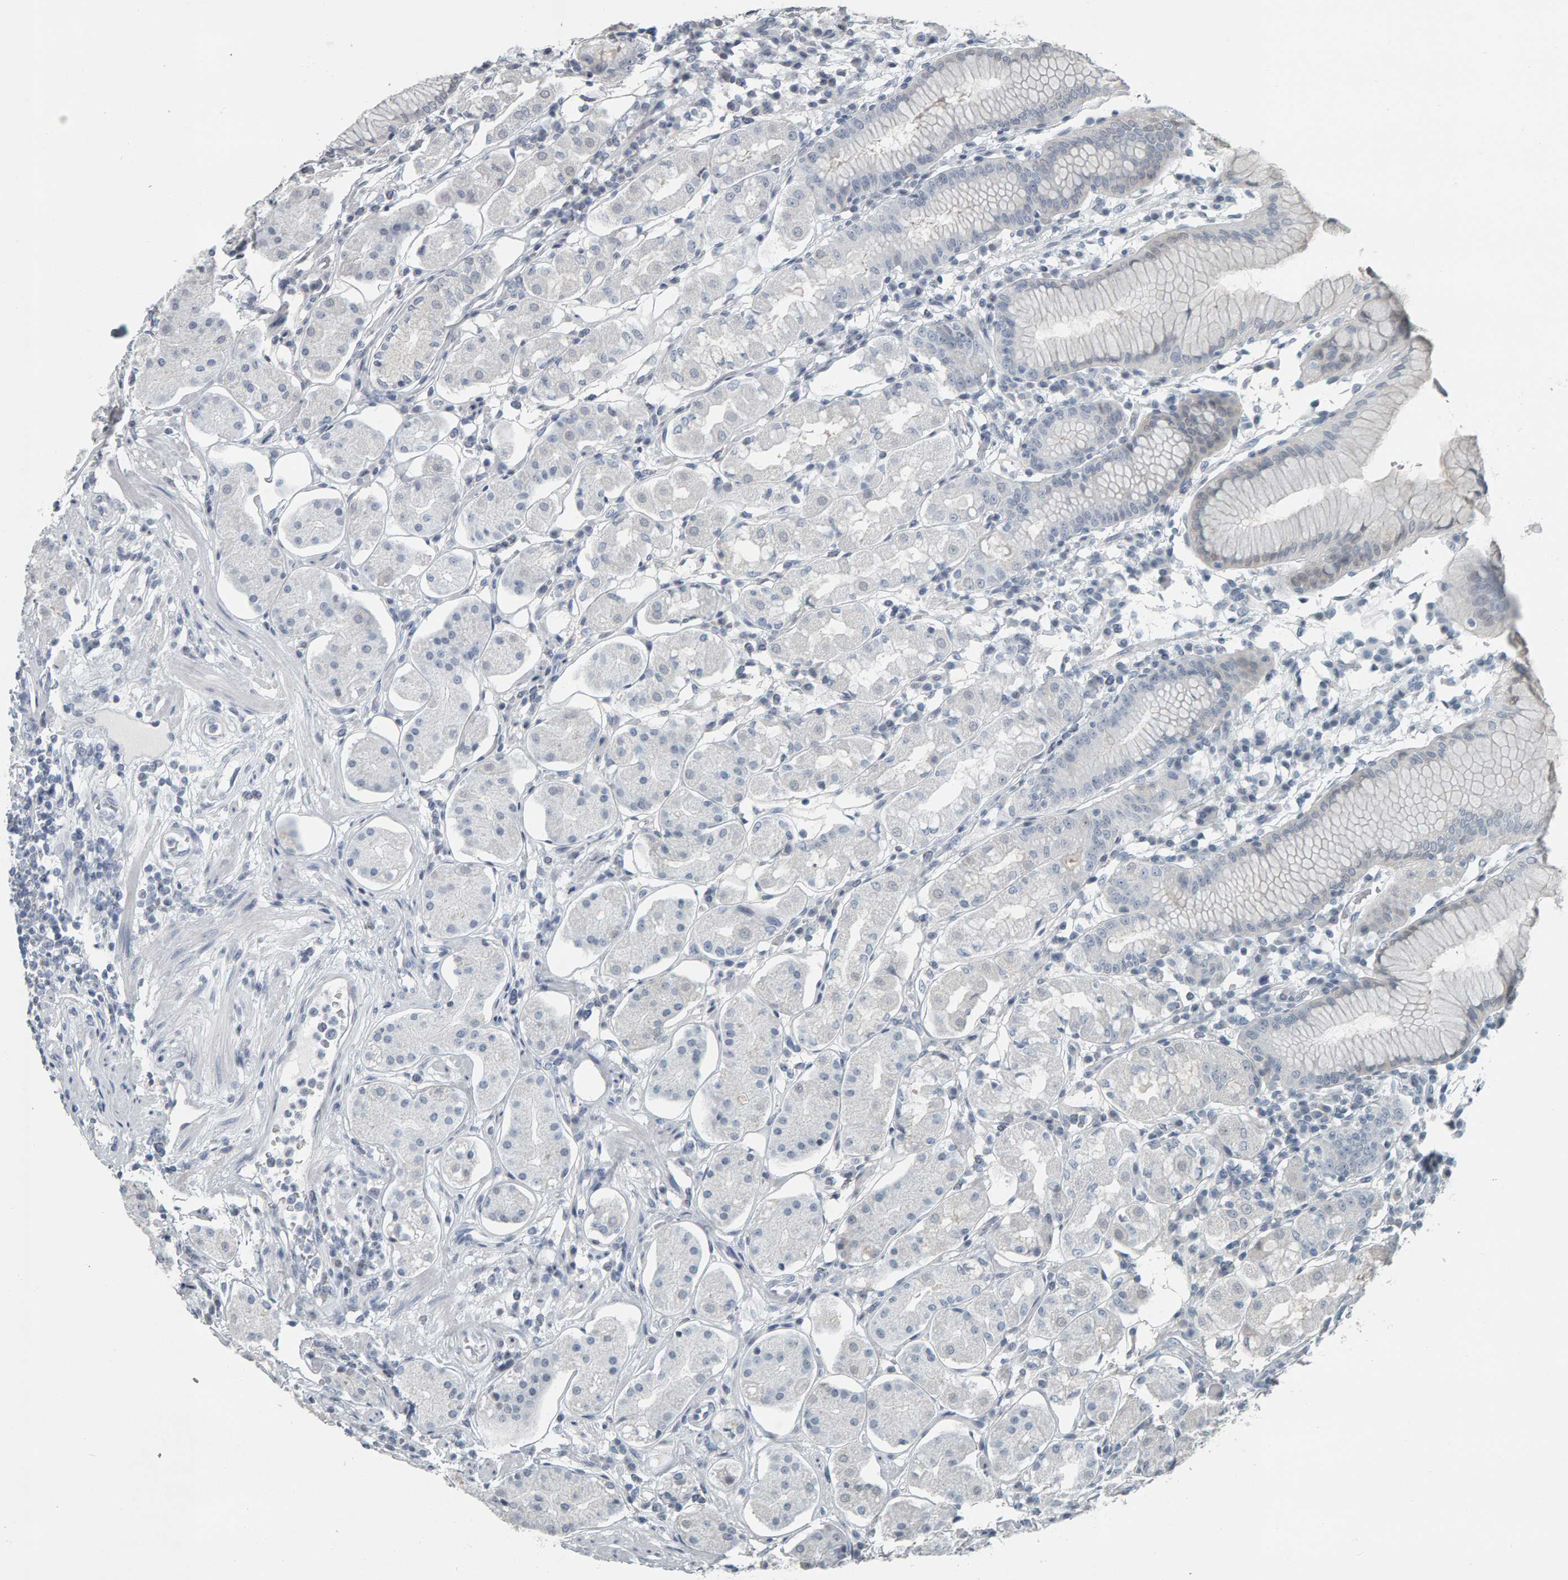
{"staining": {"intensity": "negative", "quantity": "none", "location": "none"}, "tissue": "stomach", "cell_type": "Glandular cells", "image_type": "normal", "snomed": [{"axis": "morphology", "description": "Normal tissue, NOS"}, {"axis": "topography", "description": "Stomach"}, {"axis": "topography", "description": "Stomach, lower"}], "caption": "The photomicrograph shows no staining of glandular cells in normal stomach.", "gene": "PYY", "patient": {"sex": "female", "age": 56}}